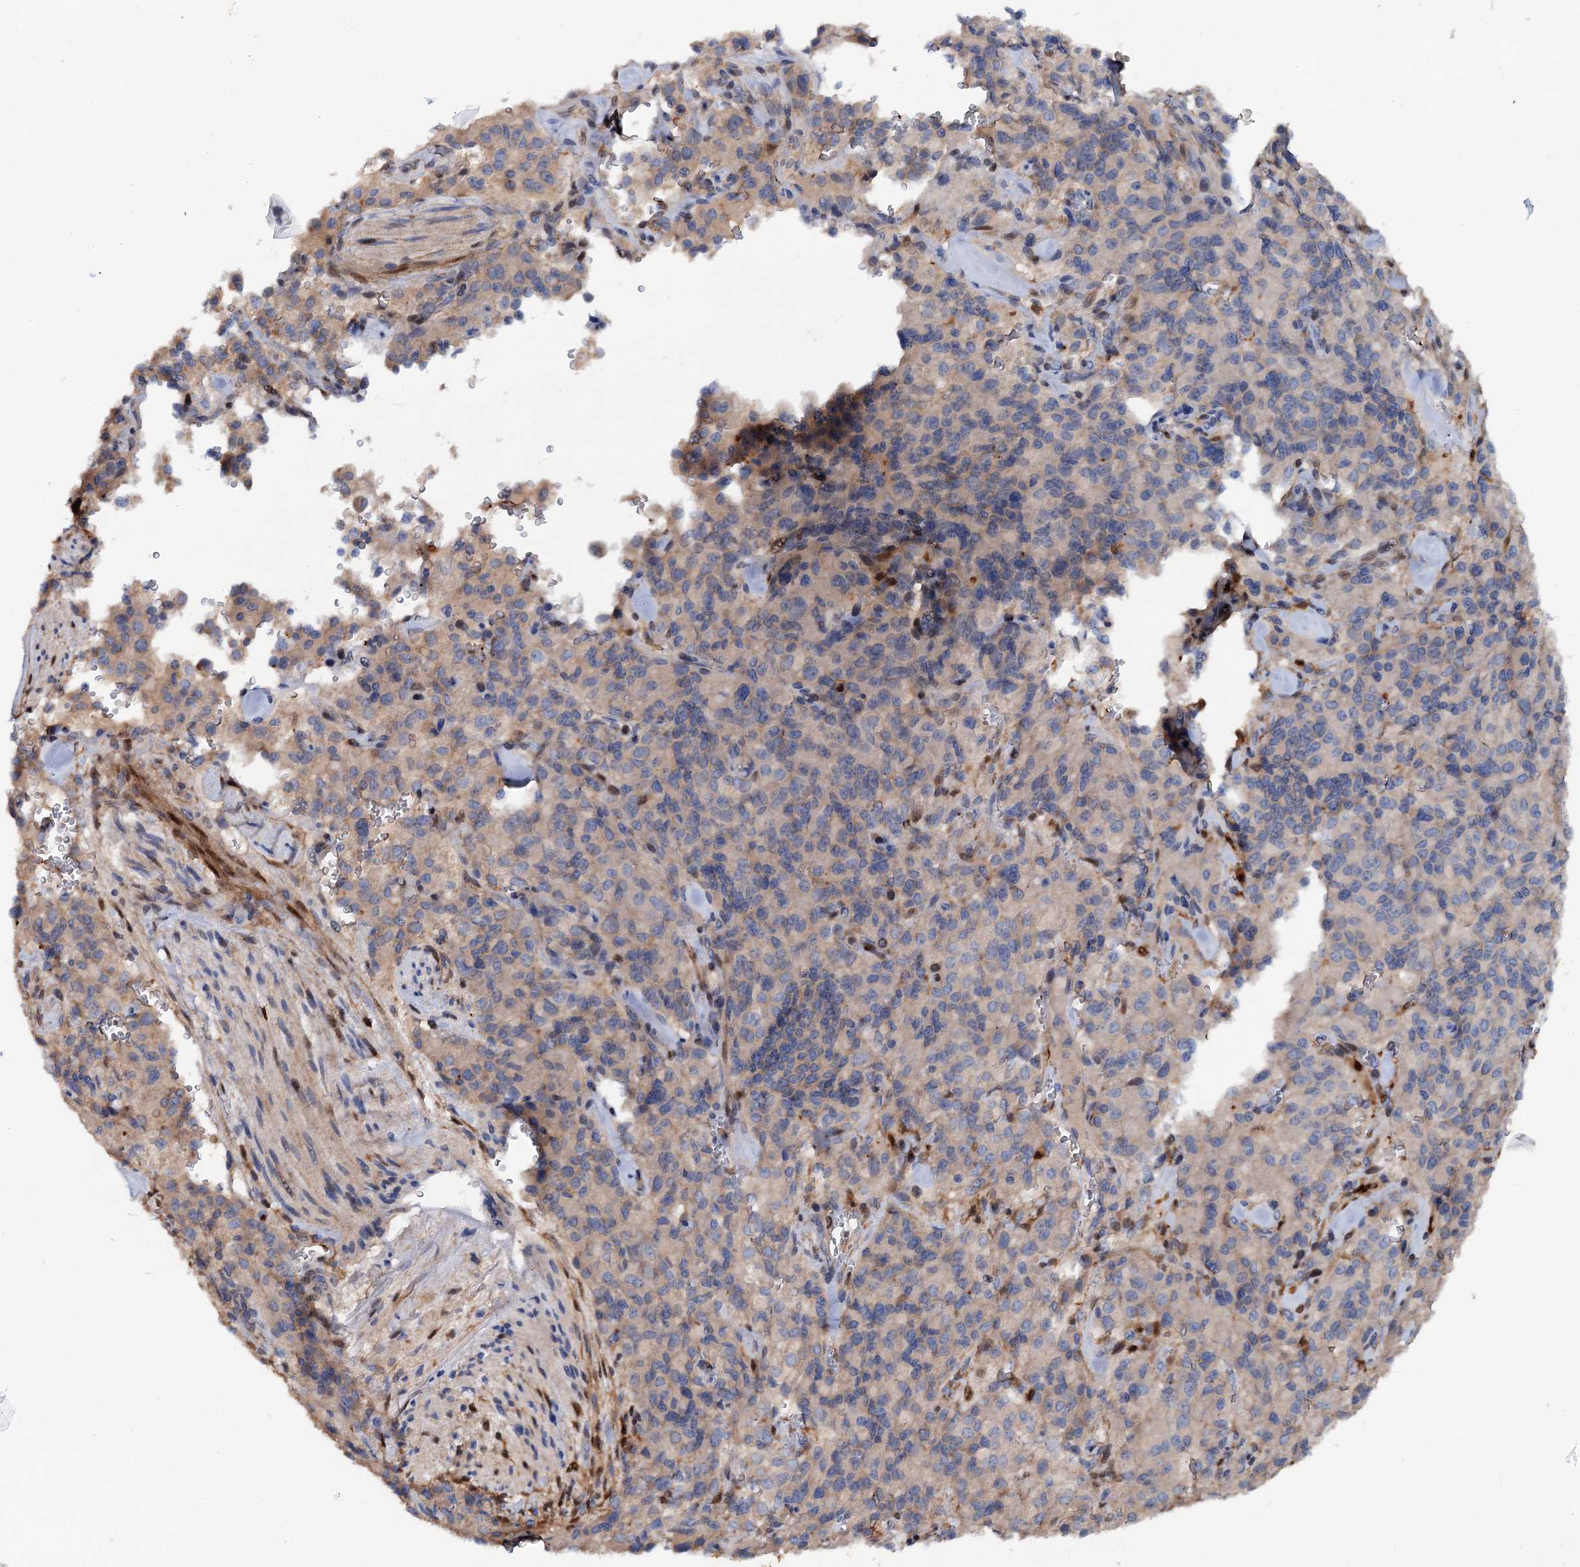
{"staining": {"intensity": "weak", "quantity": "<25%", "location": "cytoplasmic/membranous"}, "tissue": "pancreatic cancer", "cell_type": "Tumor cells", "image_type": "cancer", "snomed": [{"axis": "morphology", "description": "Adenocarcinoma, NOS"}, {"axis": "topography", "description": "Pancreas"}], "caption": "Protein analysis of pancreatic cancer (adenocarcinoma) shows no significant positivity in tumor cells.", "gene": "IL17RD", "patient": {"sex": "male", "age": 65}}